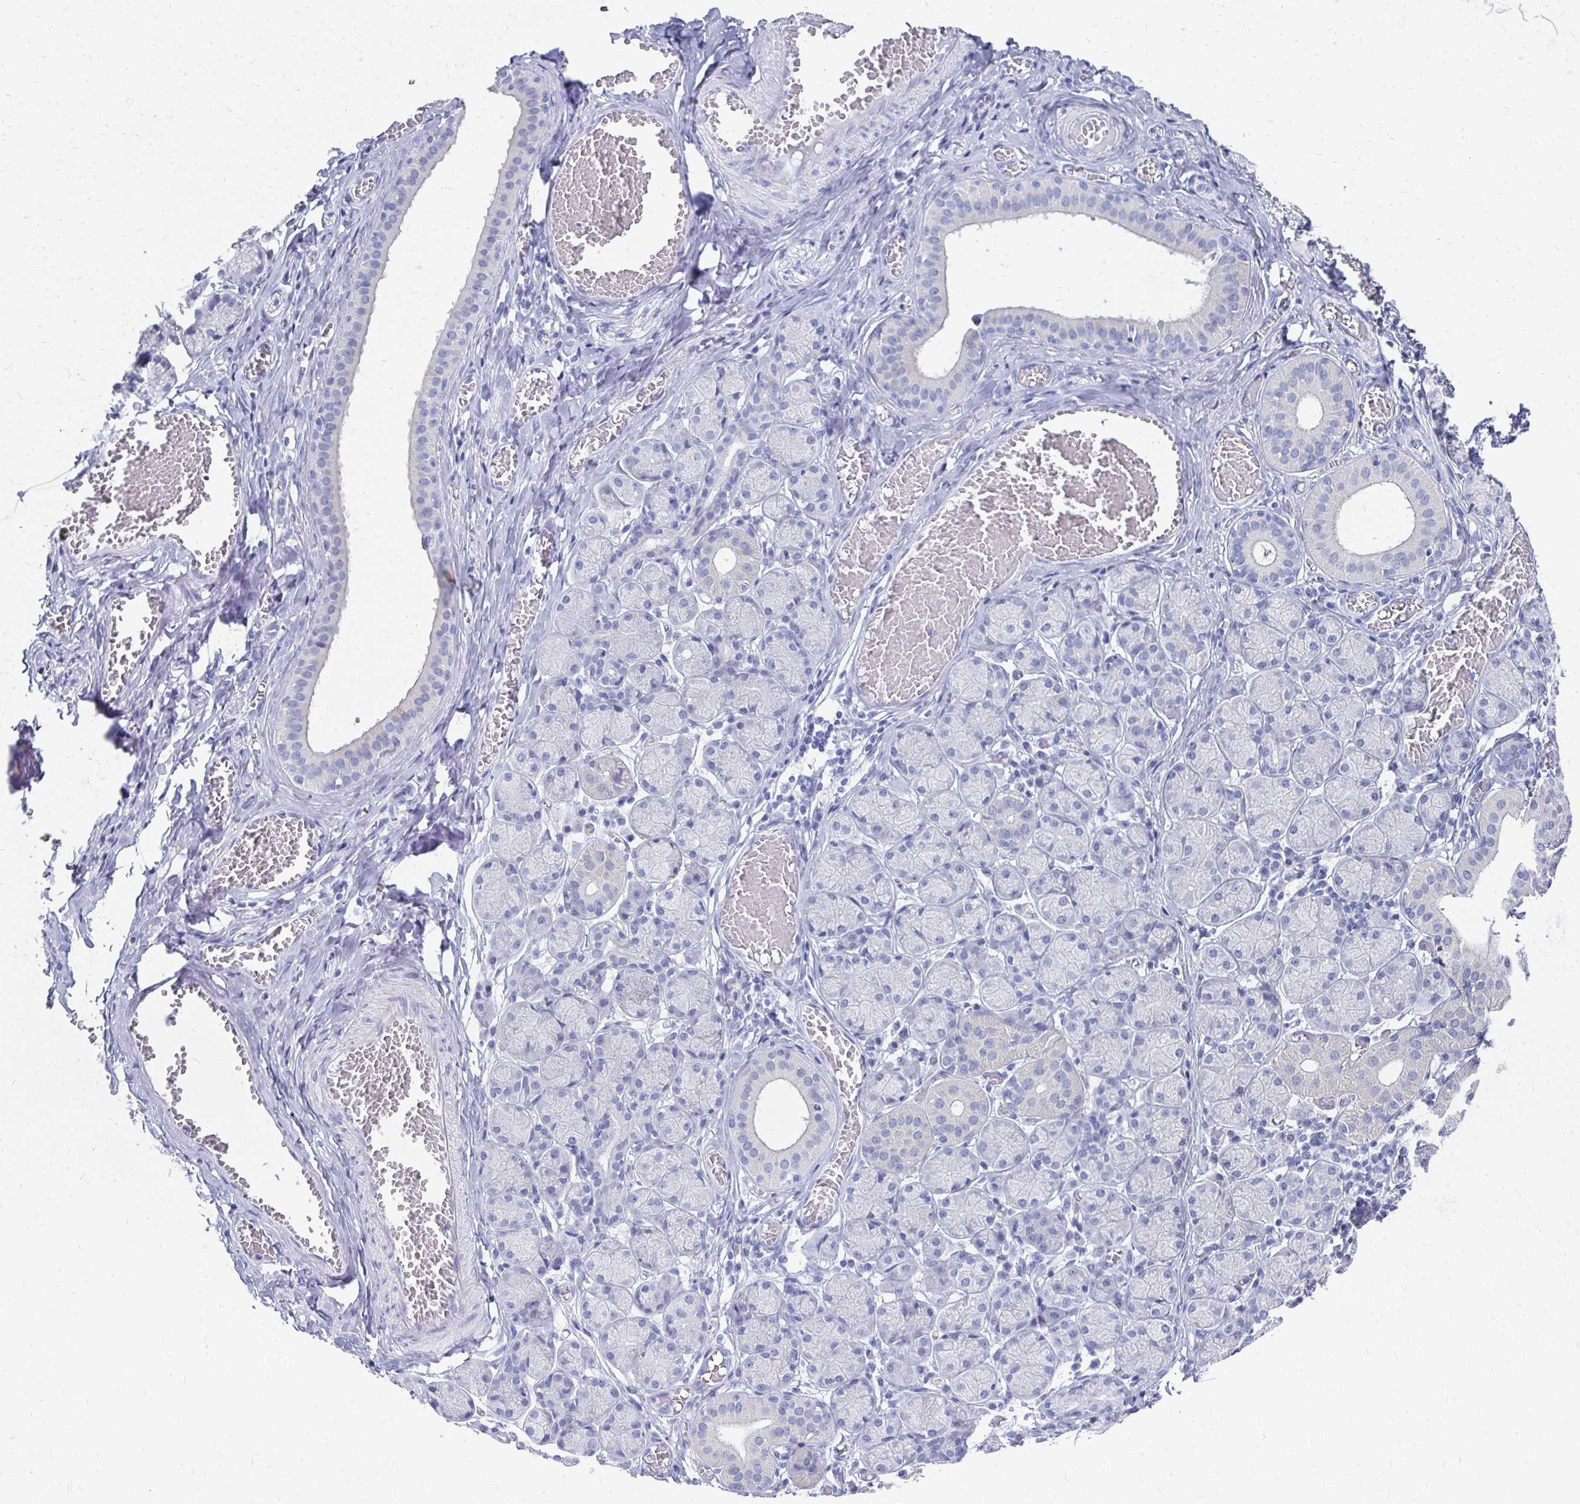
{"staining": {"intensity": "negative", "quantity": "none", "location": "none"}, "tissue": "salivary gland", "cell_type": "Glandular cells", "image_type": "normal", "snomed": [{"axis": "morphology", "description": "Normal tissue, NOS"}, {"axis": "topography", "description": "Salivary gland"}], "caption": "Immunohistochemical staining of benign human salivary gland demonstrates no significant staining in glandular cells. Nuclei are stained in blue.", "gene": "SYCP3", "patient": {"sex": "female", "age": 24}}